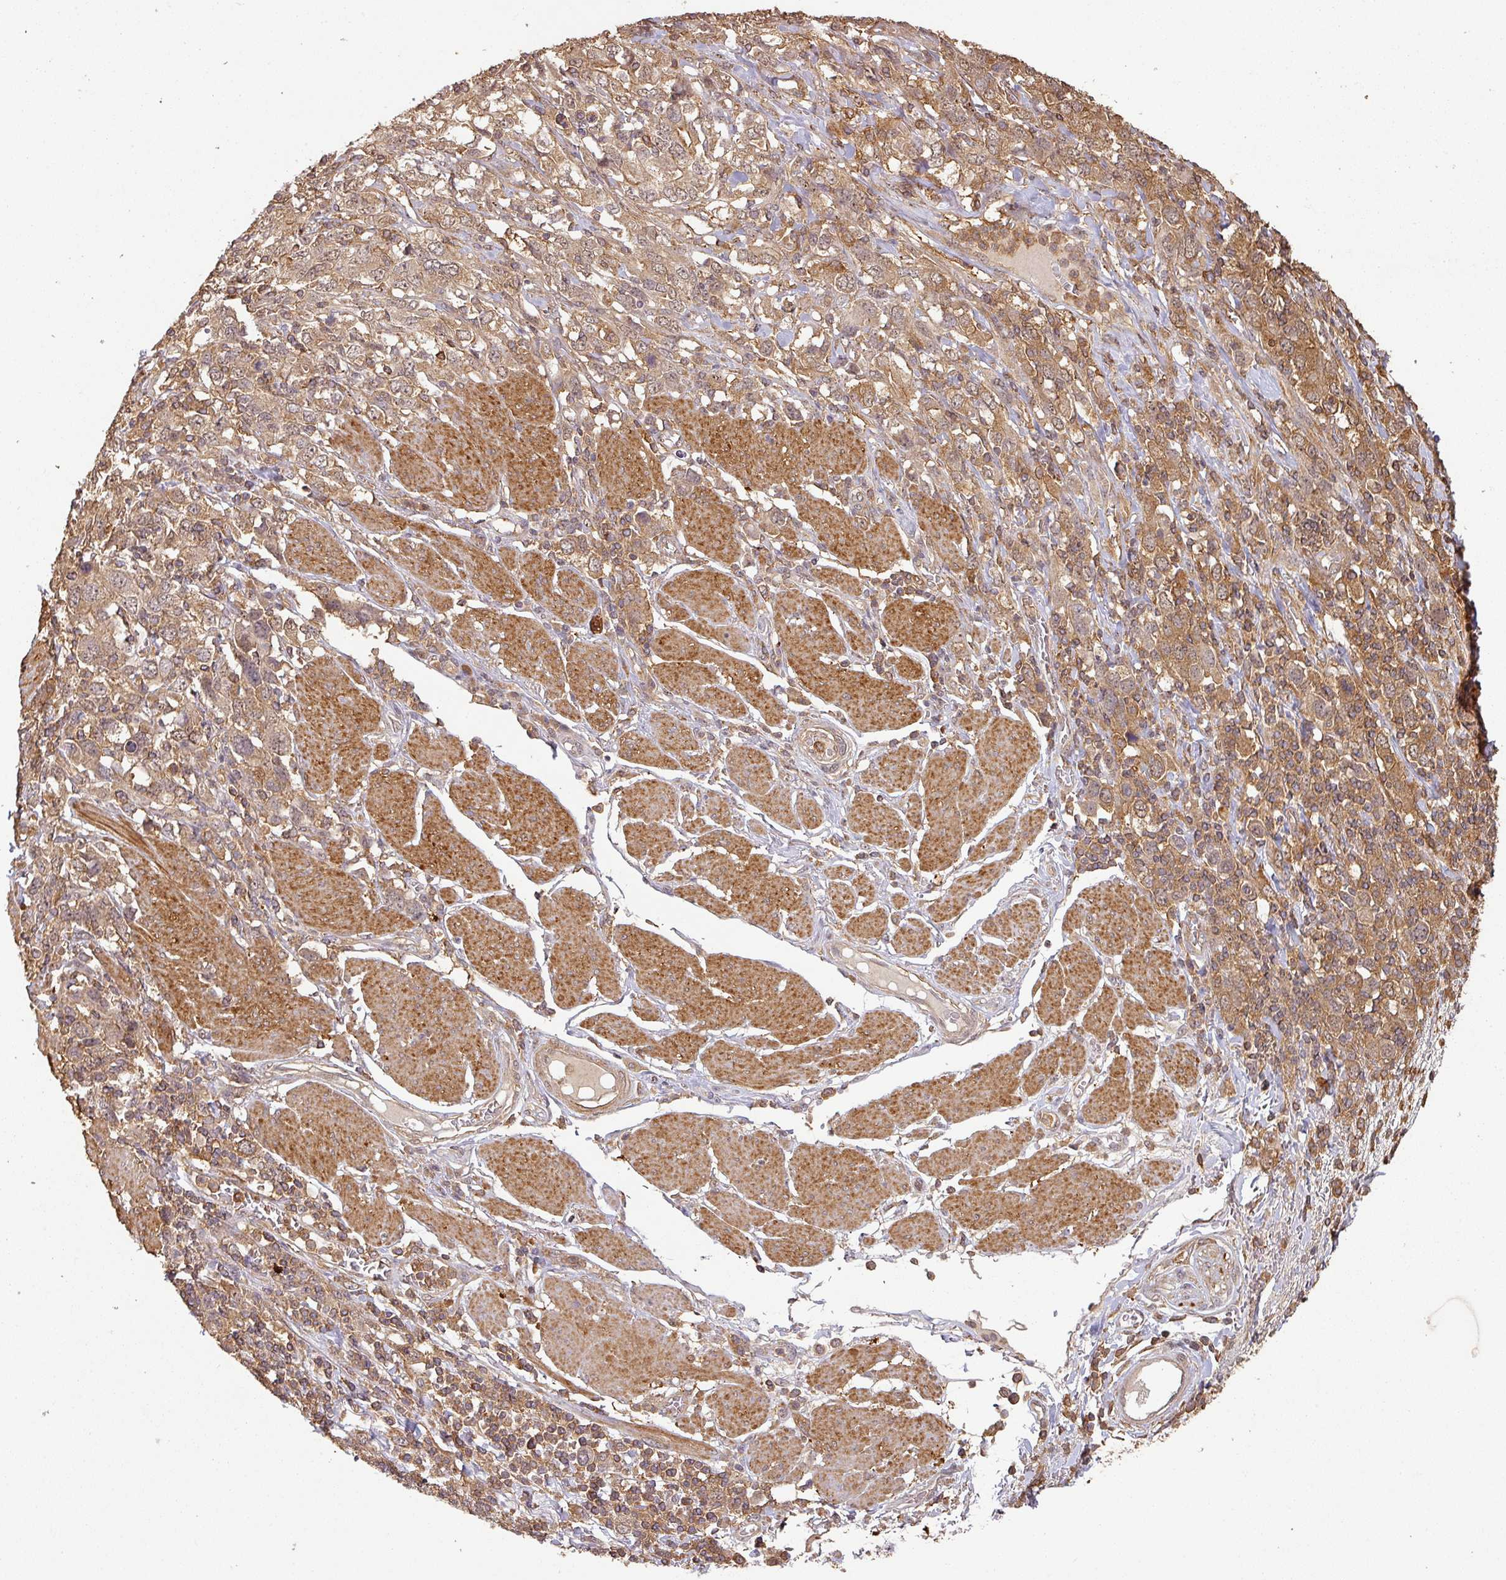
{"staining": {"intensity": "moderate", "quantity": ">75%", "location": "cytoplasmic/membranous,nuclear"}, "tissue": "stomach cancer", "cell_type": "Tumor cells", "image_type": "cancer", "snomed": [{"axis": "morphology", "description": "Adenocarcinoma, NOS"}, {"axis": "topography", "description": "Stomach, upper"}, {"axis": "topography", "description": "Stomach"}], "caption": "An immunohistochemistry (IHC) image of neoplastic tissue is shown. Protein staining in brown shows moderate cytoplasmic/membranous and nuclear positivity in stomach cancer (adenocarcinoma) within tumor cells. Ihc stains the protein of interest in brown and the nuclei are stained blue.", "gene": "ZNF322", "patient": {"sex": "male", "age": 62}}